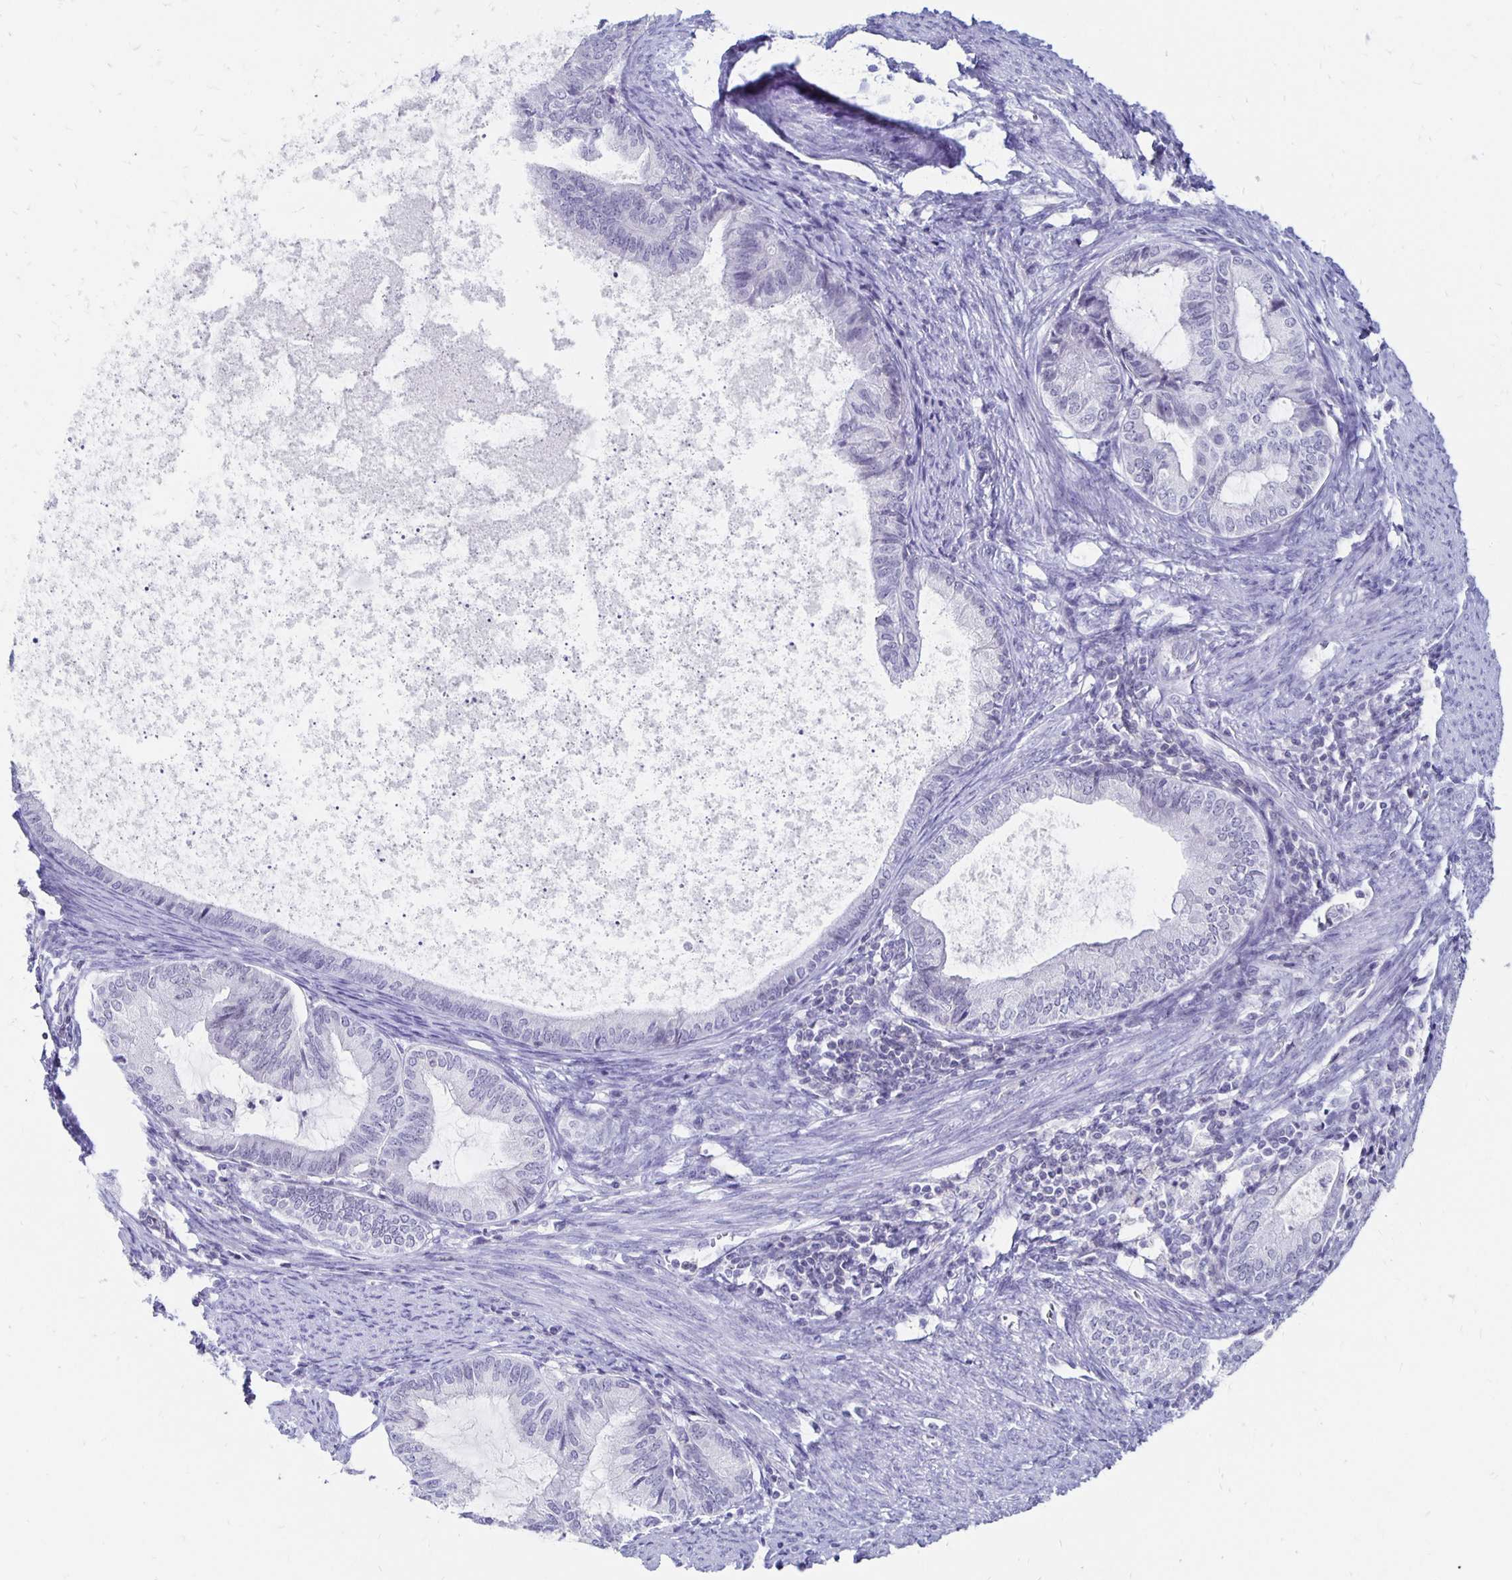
{"staining": {"intensity": "negative", "quantity": "none", "location": "none"}, "tissue": "endometrial cancer", "cell_type": "Tumor cells", "image_type": "cancer", "snomed": [{"axis": "morphology", "description": "Adenocarcinoma, NOS"}, {"axis": "topography", "description": "Endometrium"}], "caption": "Immunohistochemistry photomicrograph of neoplastic tissue: human adenocarcinoma (endometrial) stained with DAB displays no significant protein positivity in tumor cells.", "gene": "SYT2", "patient": {"sex": "female", "age": 86}}